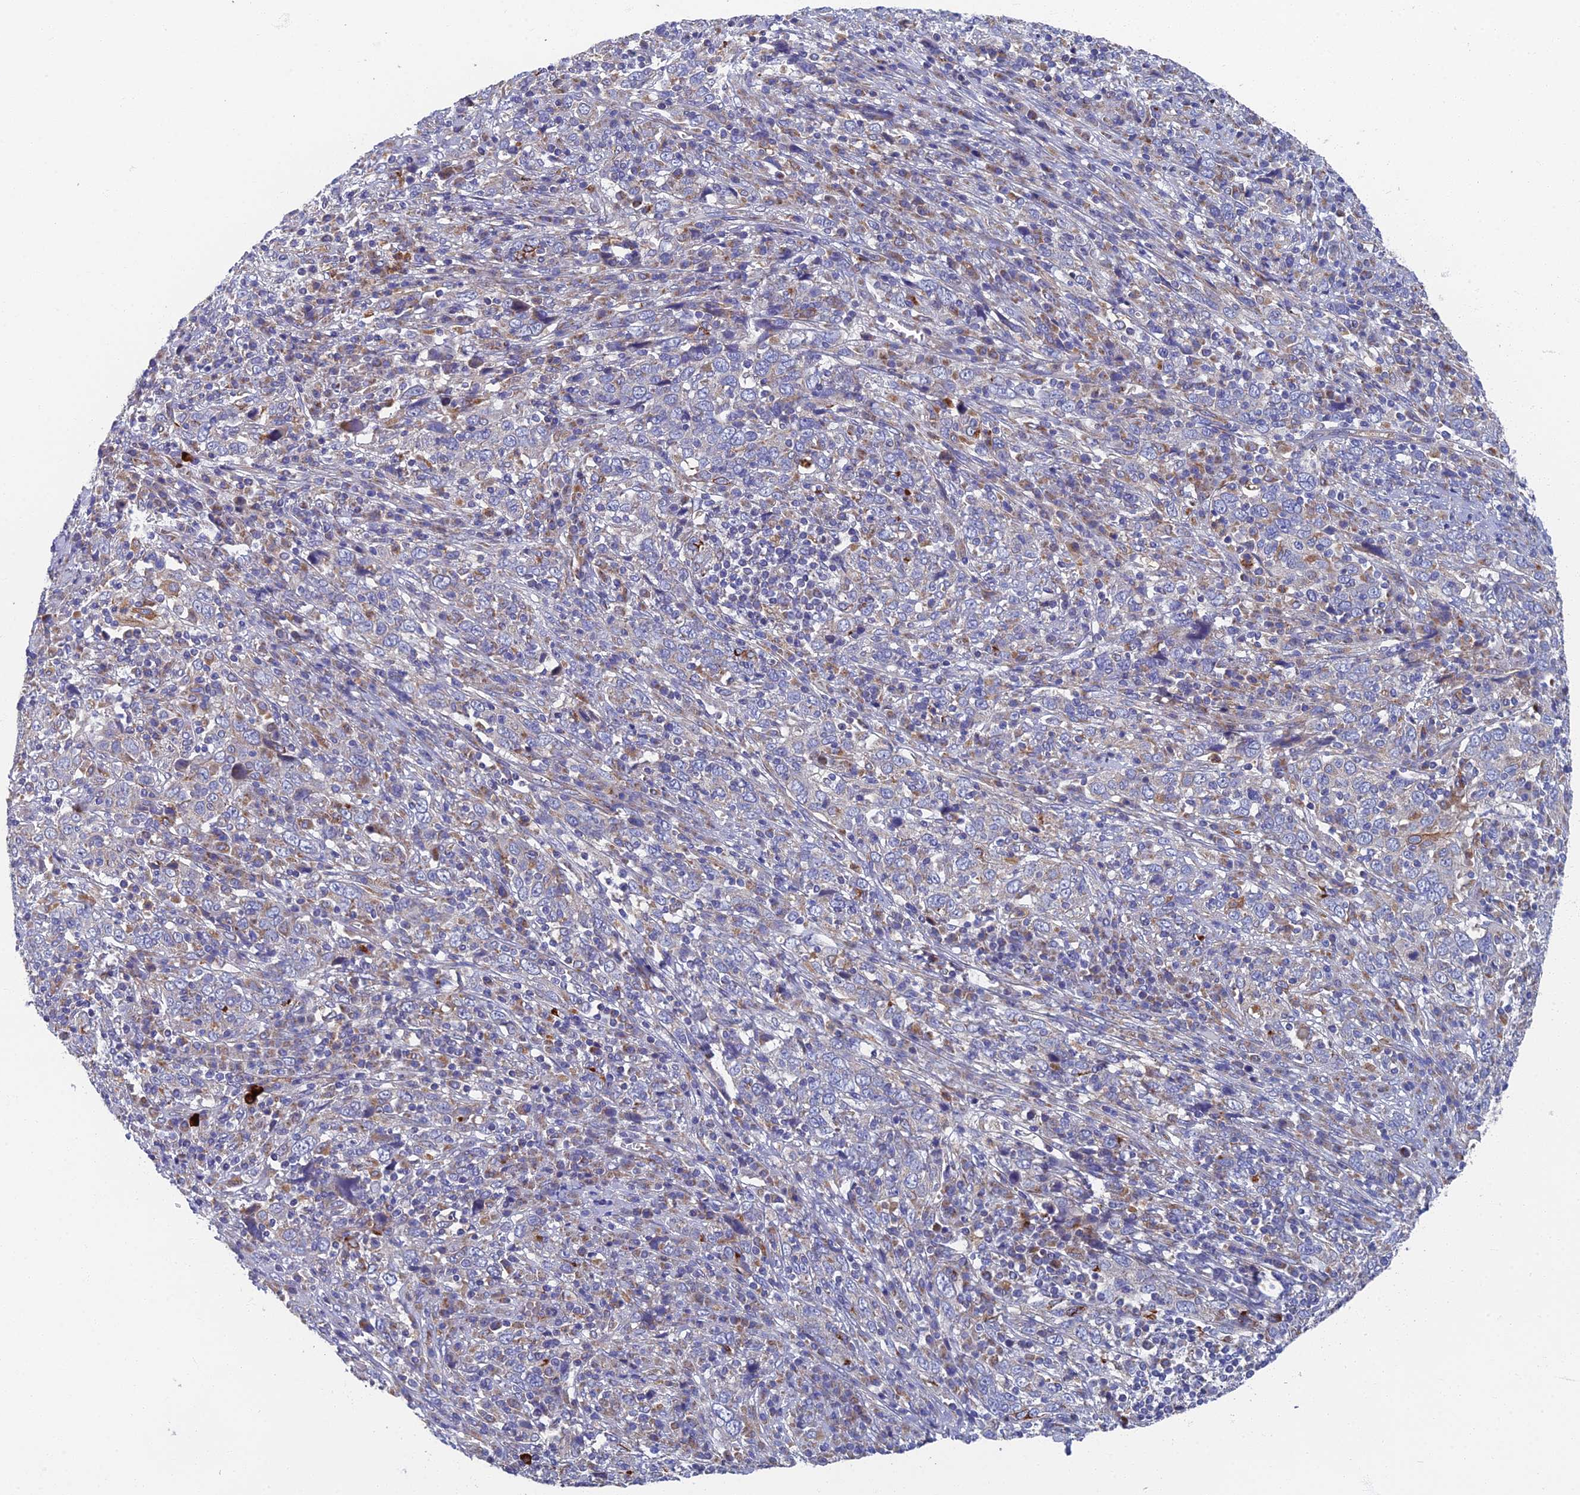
{"staining": {"intensity": "negative", "quantity": "none", "location": "none"}, "tissue": "cervical cancer", "cell_type": "Tumor cells", "image_type": "cancer", "snomed": [{"axis": "morphology", "description": "Squamous cell carcinoma, NOS"}, {"axis": "topography", "description": "Cervix"}], "caption": "IHC histopathology image of neoplastic tissue: cervical squamous cell carcinoma stained with DAB displays no significant protein expression in tumor cells.", "gene": "RNASEK", "patient": {"sex": "female", "age": 46}}